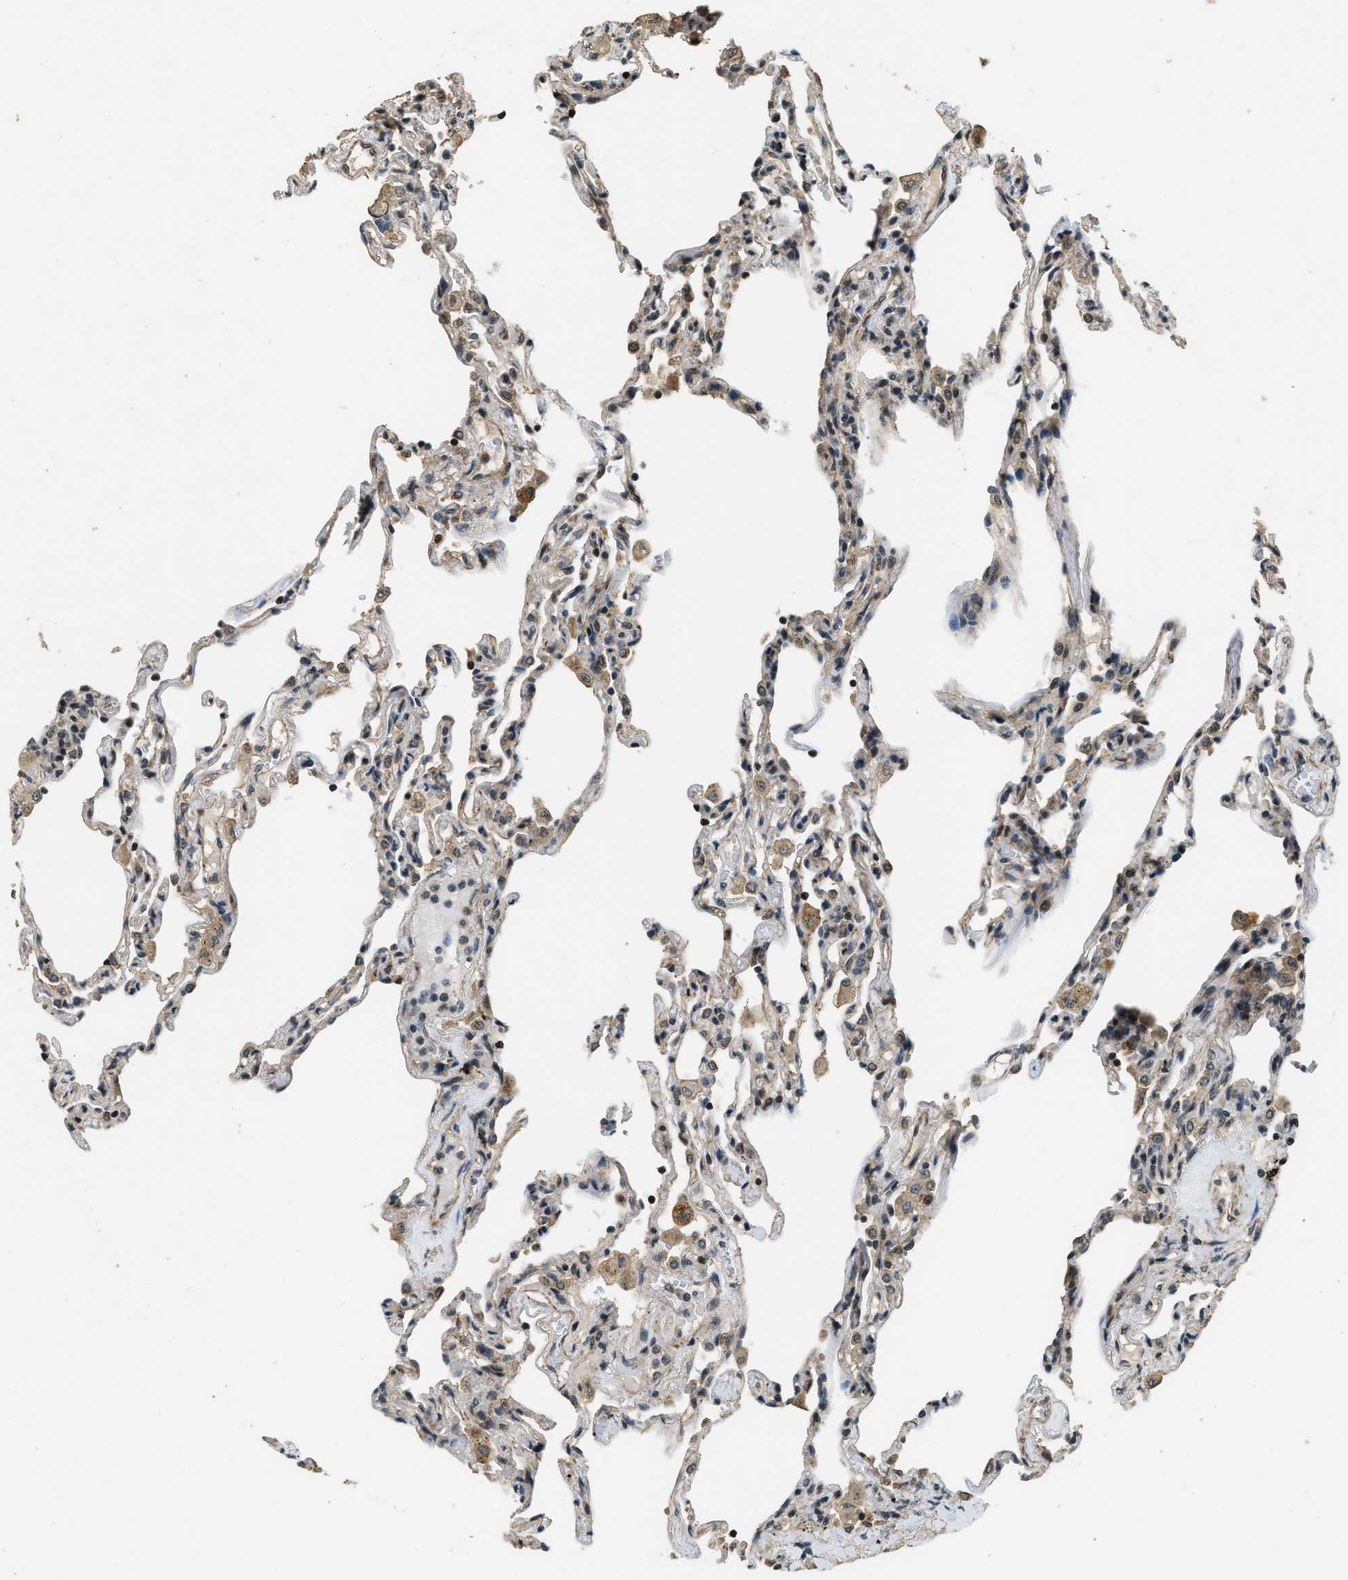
{"staining": {"intensity": "negative", "quantity": "none", "location": "none"}, "tissue": "lung", "cell_type": "Alveolar cells", "image_type": "normal", "snomed": [{"axis": "morphology", "description": "Normal tissue, NOS"}, {"axis": "topography", "description": "Lung"}], "caption": "Immunohistochemistry micrograph of unremarkable lung: human lung stained with DAB (3,3'-diaminobenzidine) exhibits no significant protein staining in alveolar cells.", "gene": "MED21", "patient": {"sex": "male", "age": 59}}